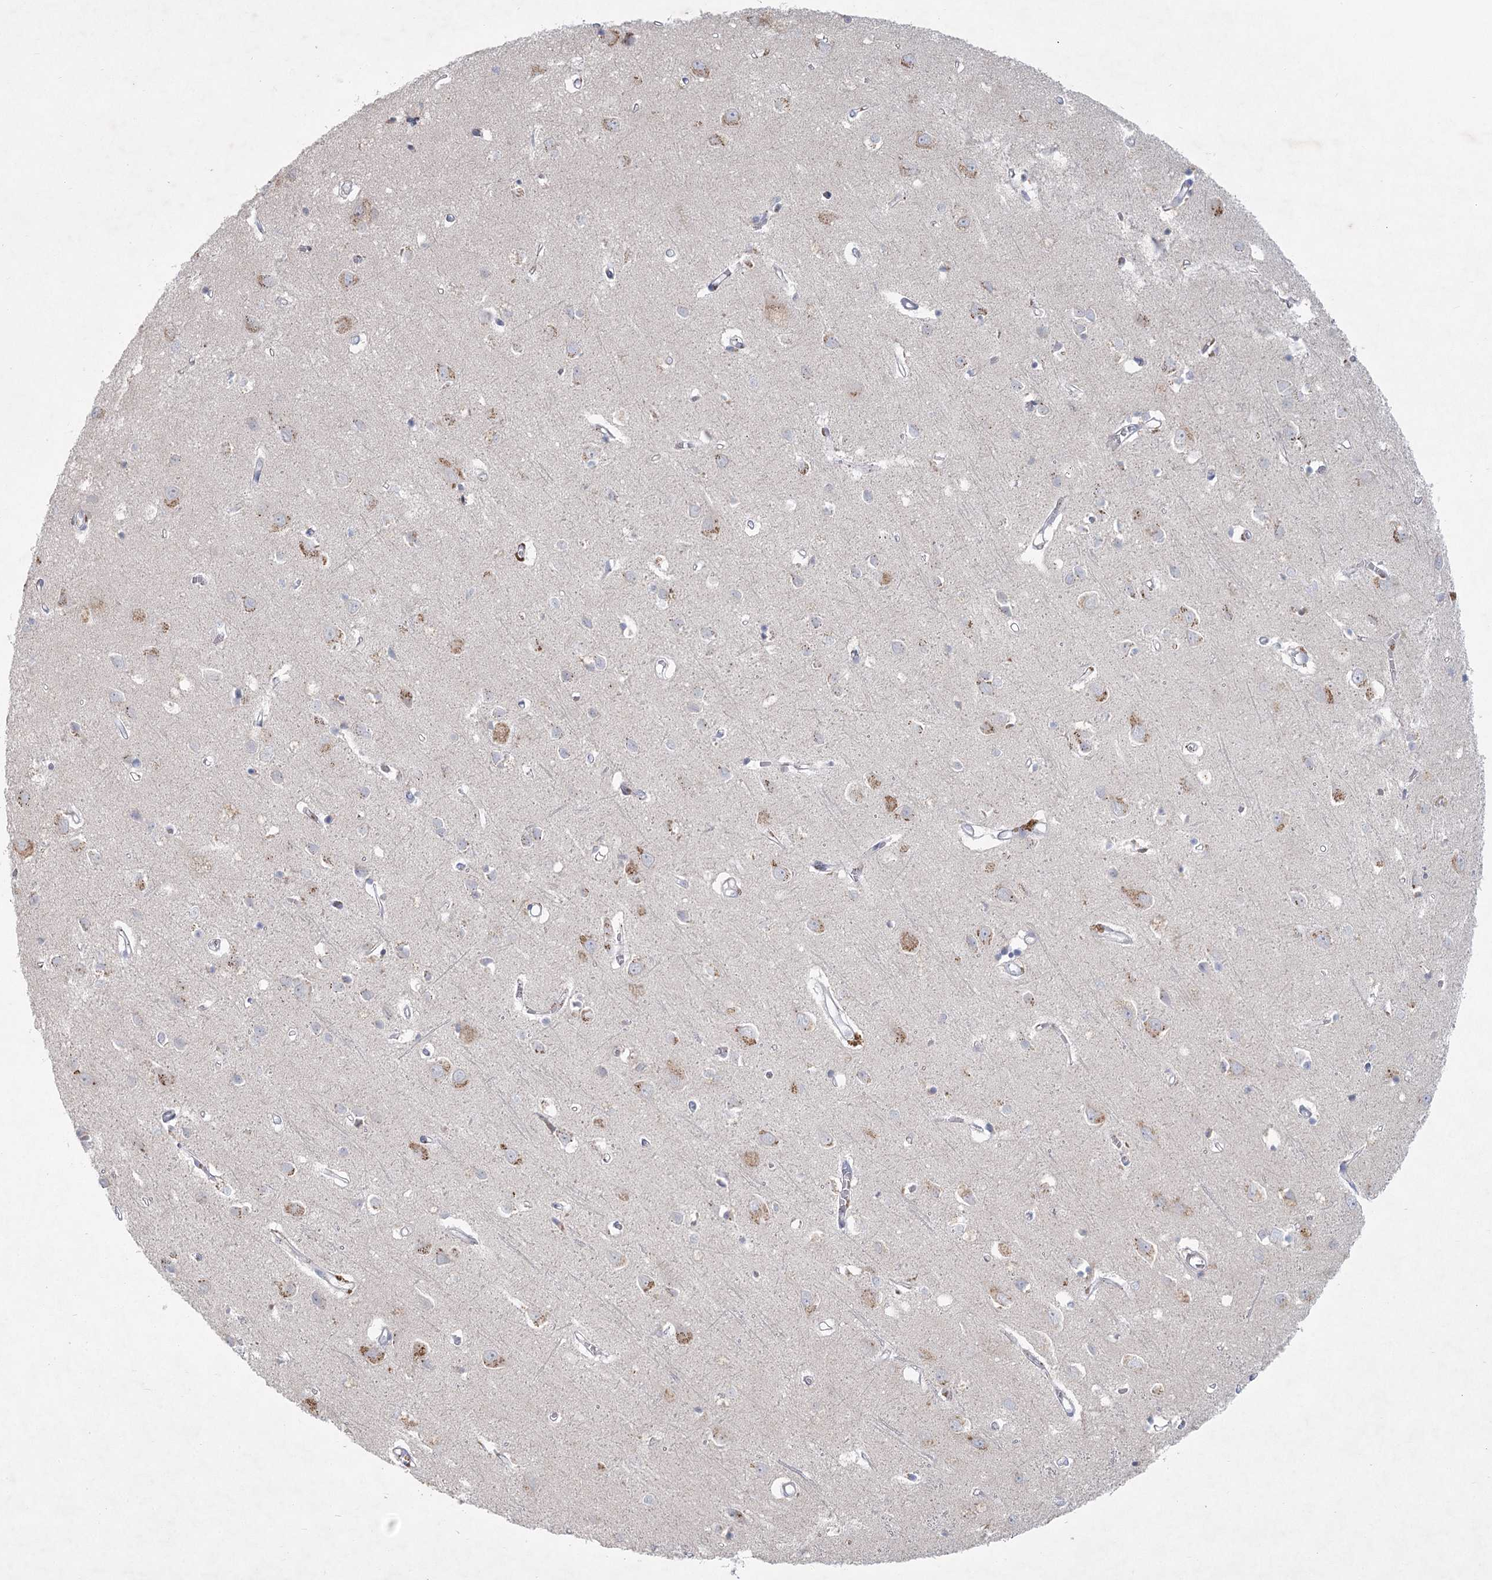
{"staining": {"intensity": "moderate", "quantity": "<25%", "location": "cytoplasmic/membranous"}, "tissue": "cerebral cortex", "cell_type": "Endothelial cells", "image_type": "normal", "snomed": [{"axis": "morphology", "description": "Normal tissue, NOS"}, {"axis": "topography", "description": "Cerebral cortex"}], "caption": "IHC photomicrograph of benign human cerebral cortex stained for a protein (brown), which demonstrates low levels of moderate cytoplasmic/membranous expression in about <25% of endothelial cells.", "gene": "FAM110C", "patient": {"sex": "female", "age": 64}}